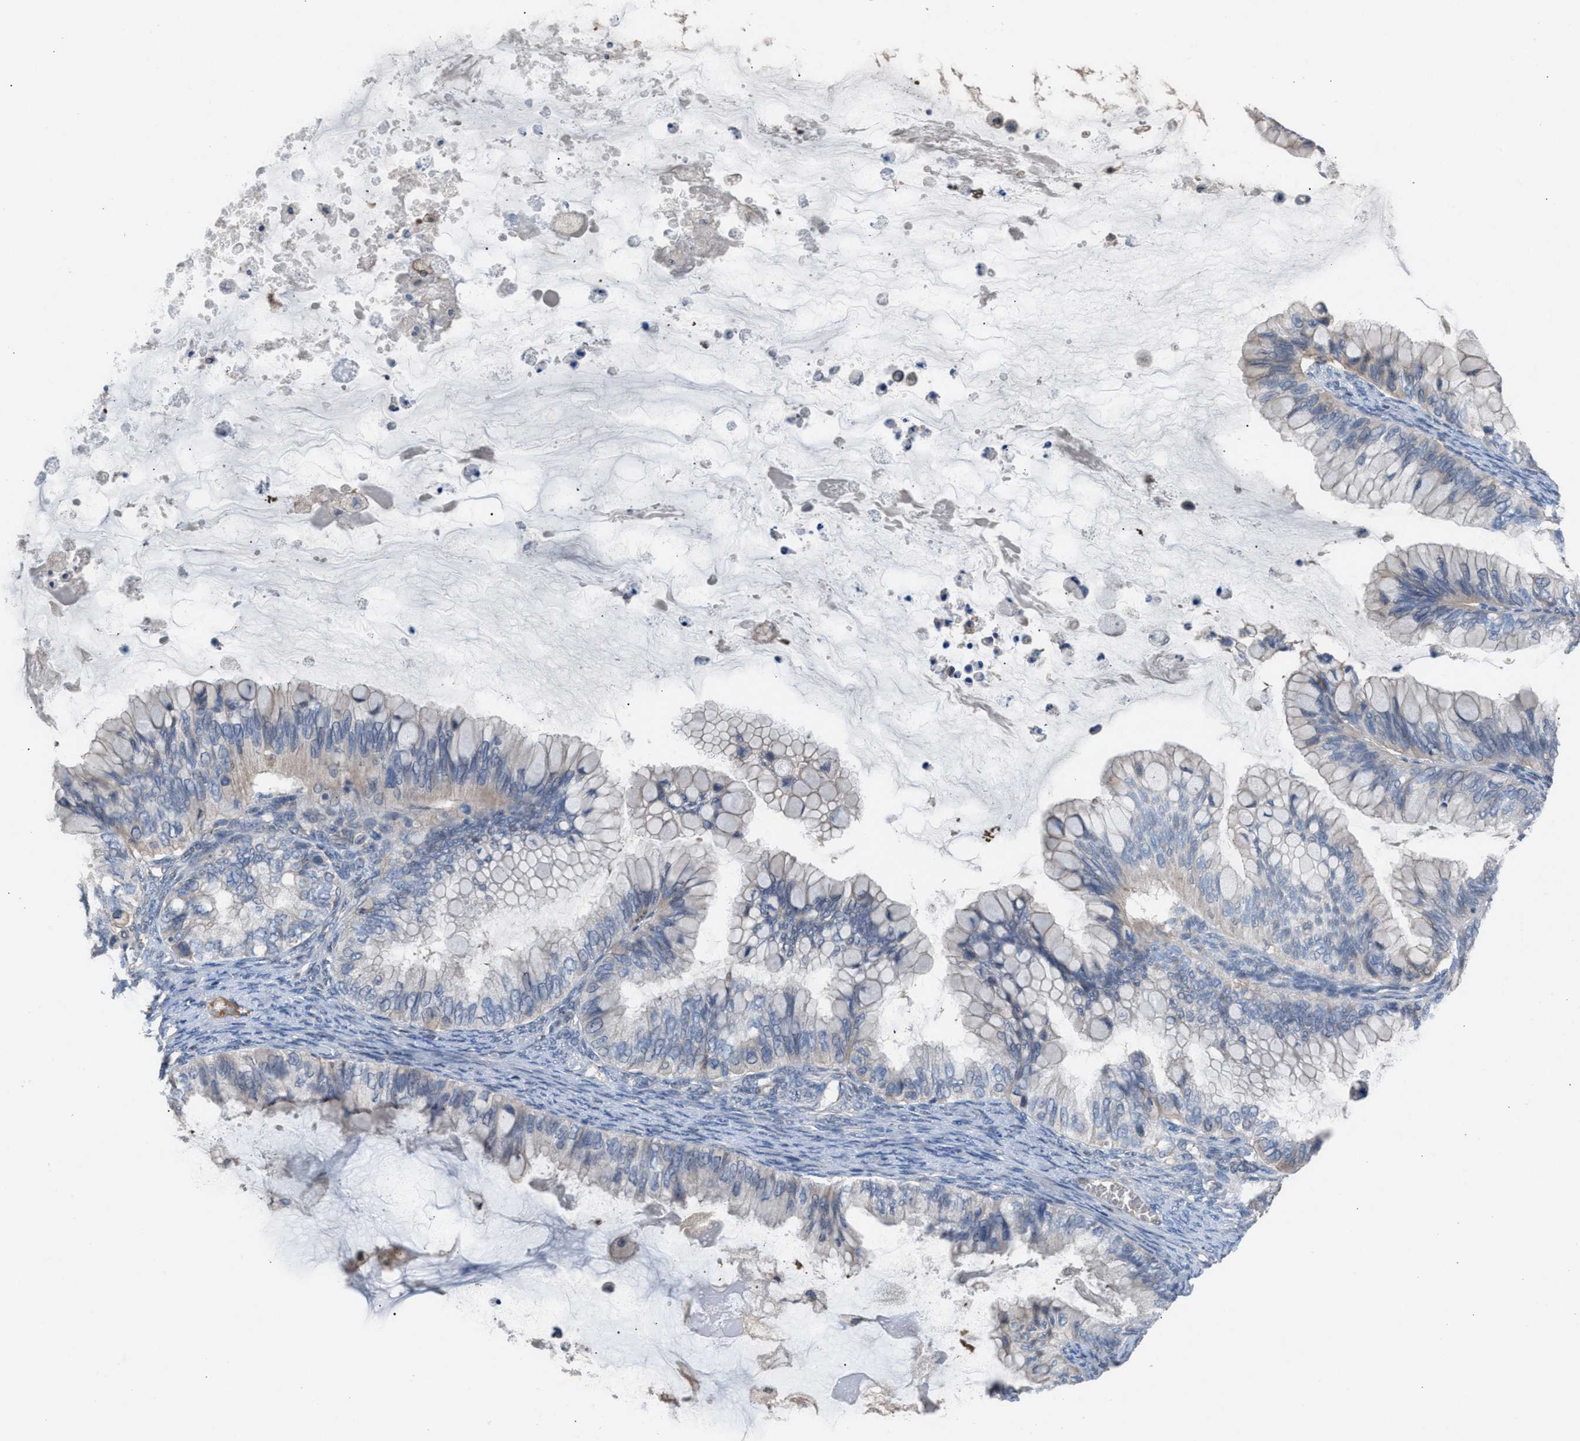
{"staining": {"intensity": "negative", "quantity": "none", "location": "none"}, "tissue": "ovarian cancer", "cell_type": "Tumor cells", "image_type": "cancer", "snomed": [{"axis": "morphology", "description": "Cystadenocarcinoma, mucinous, NOS"}, {"axis": "topography", "description": "Ovary"}], "caption": "Immunohistochemistry (IHC) of ovarian cancer (mucinous cystadenocarcinoma) shows no staining in tumor cells.", "gene": "NQO2", "patient": {"sex": "female", "age": 80}}